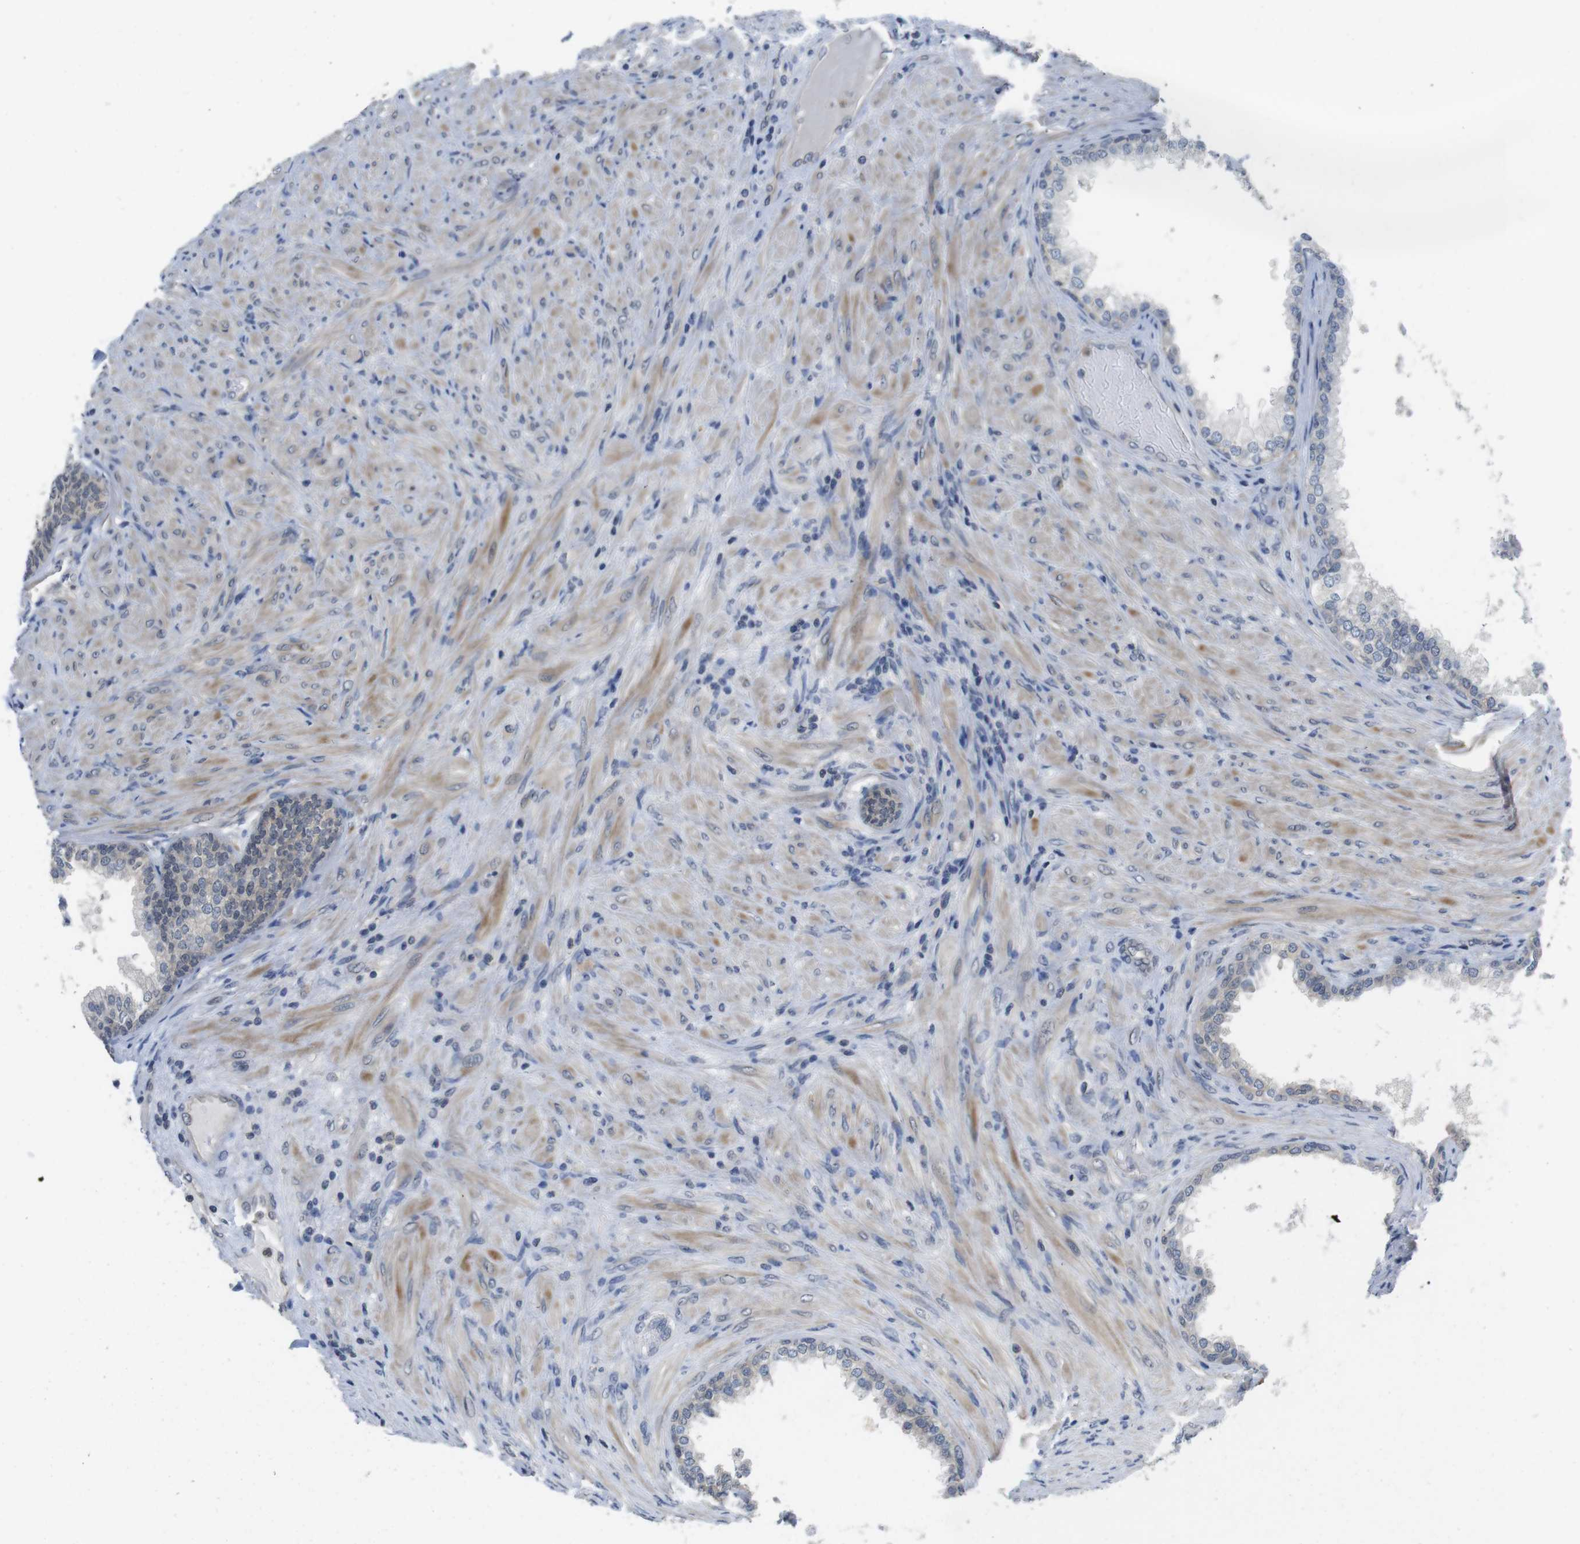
{"staining": {"intensity": "negative", "quantity": "none", "location": "none"}, "tissue": "prostate", "cell_type": "Glandular cells", "image_type": "normal", "snomed": [{"axis": "morphology", "description": "Normal tissue, NOS"}, {"axis": "topography", "description": "Prostate"}], "caption": "The micrograph reveals no staining of glandular cells in unremarkable prostate.", "gene": "FADD", "patient": {"sex": "male", "age": 76}}